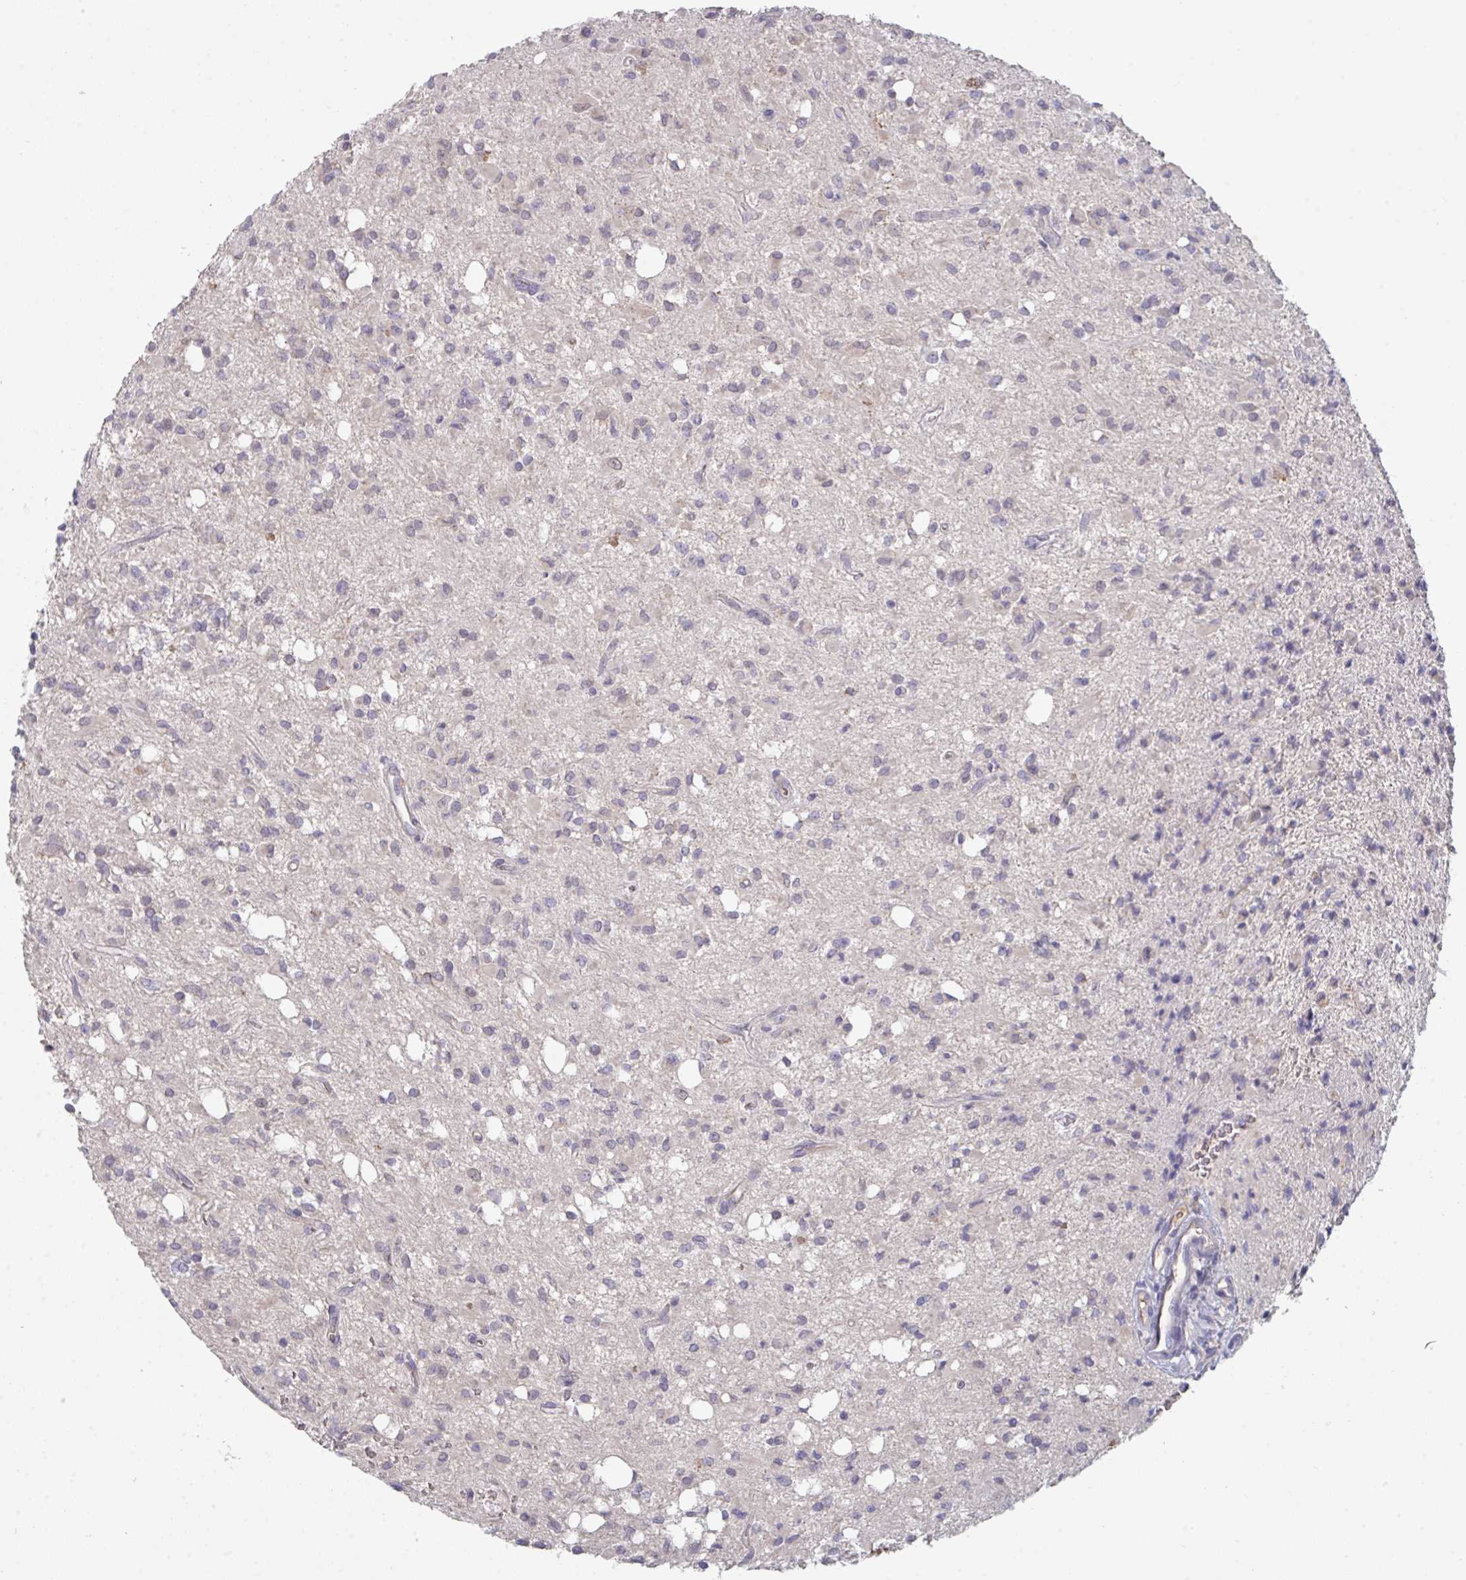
{"staining": {"intensity": "negative", "quantity": "none", "location": "none"}, "tissue": "glioma", "cell_type": "Tumor cells", "image_type": "cancer", "snomed": [{"axis": "morphology", "description": "Glioma, malignant, Low grade"}, {"axis": "topography", "description": "Brain"}], "caption": "This is an IHC image of glioma. There is no staining in tumor cells.", "gene": "HGFAC", "patient": {"sex": "female", "age": 33}}